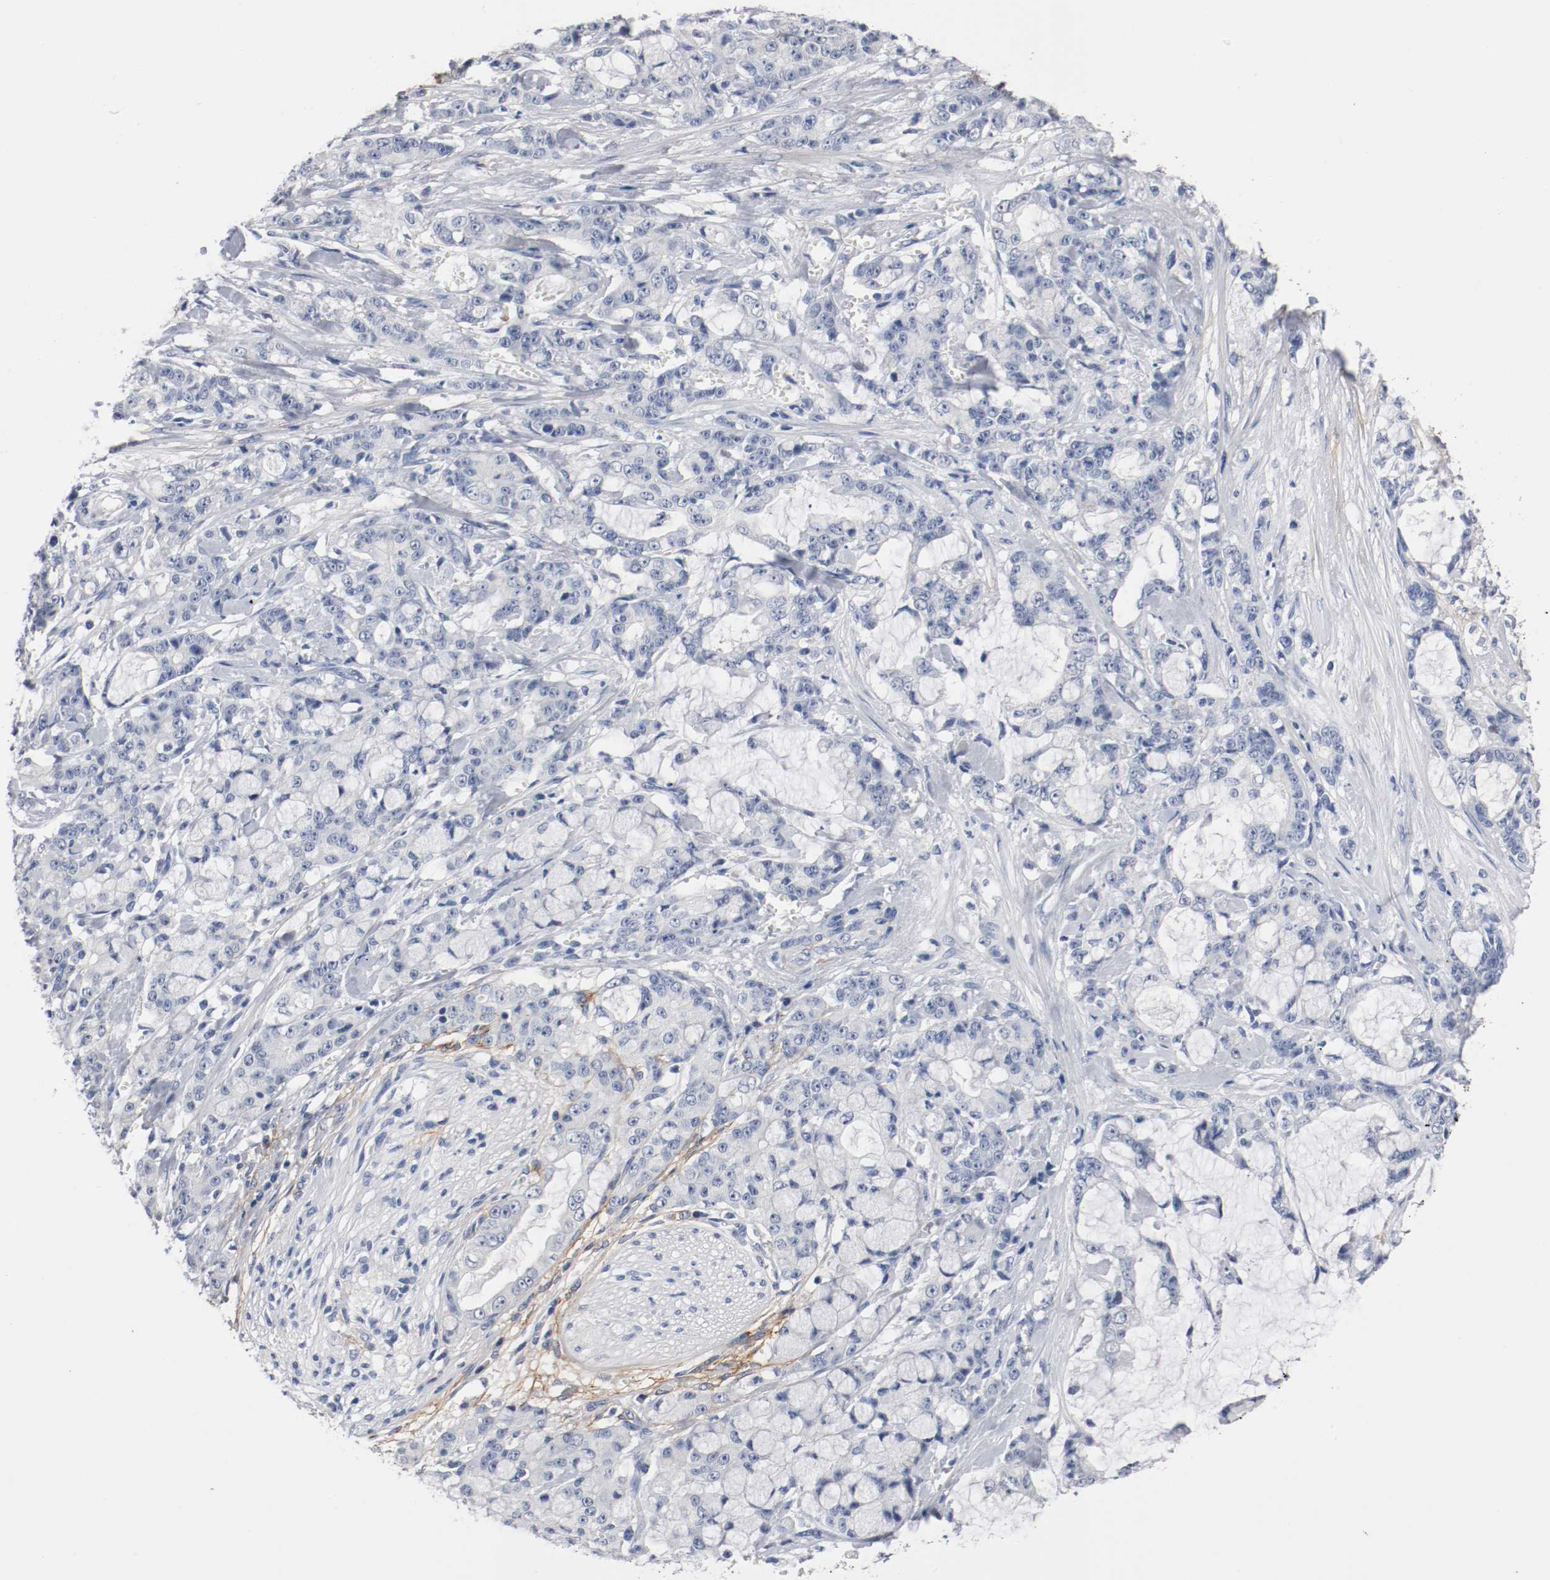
{"staining": {"intensity": "negative", "quantity": "none", "location": "none"}, "tissue": "pancreatic cancer", "cell_type": "Tumor cells", "image_type": "cancer", "snomed": [{"axis": "morphology", "description": "Adenocarcinoma, NOS"}, {"axis": "topography", "description": "Pancreas"}], "caption": "Tumor cells are negative for brown protein staining in pancreatic adenocarcinoma. Brightfield microscopy of immunohistochemistry (IHC) stained with DAB (brown) and hematoxylin (blue), captured at high magnification.", "gene": "TNC", "patient": {"sex": "female", "age": 73}}